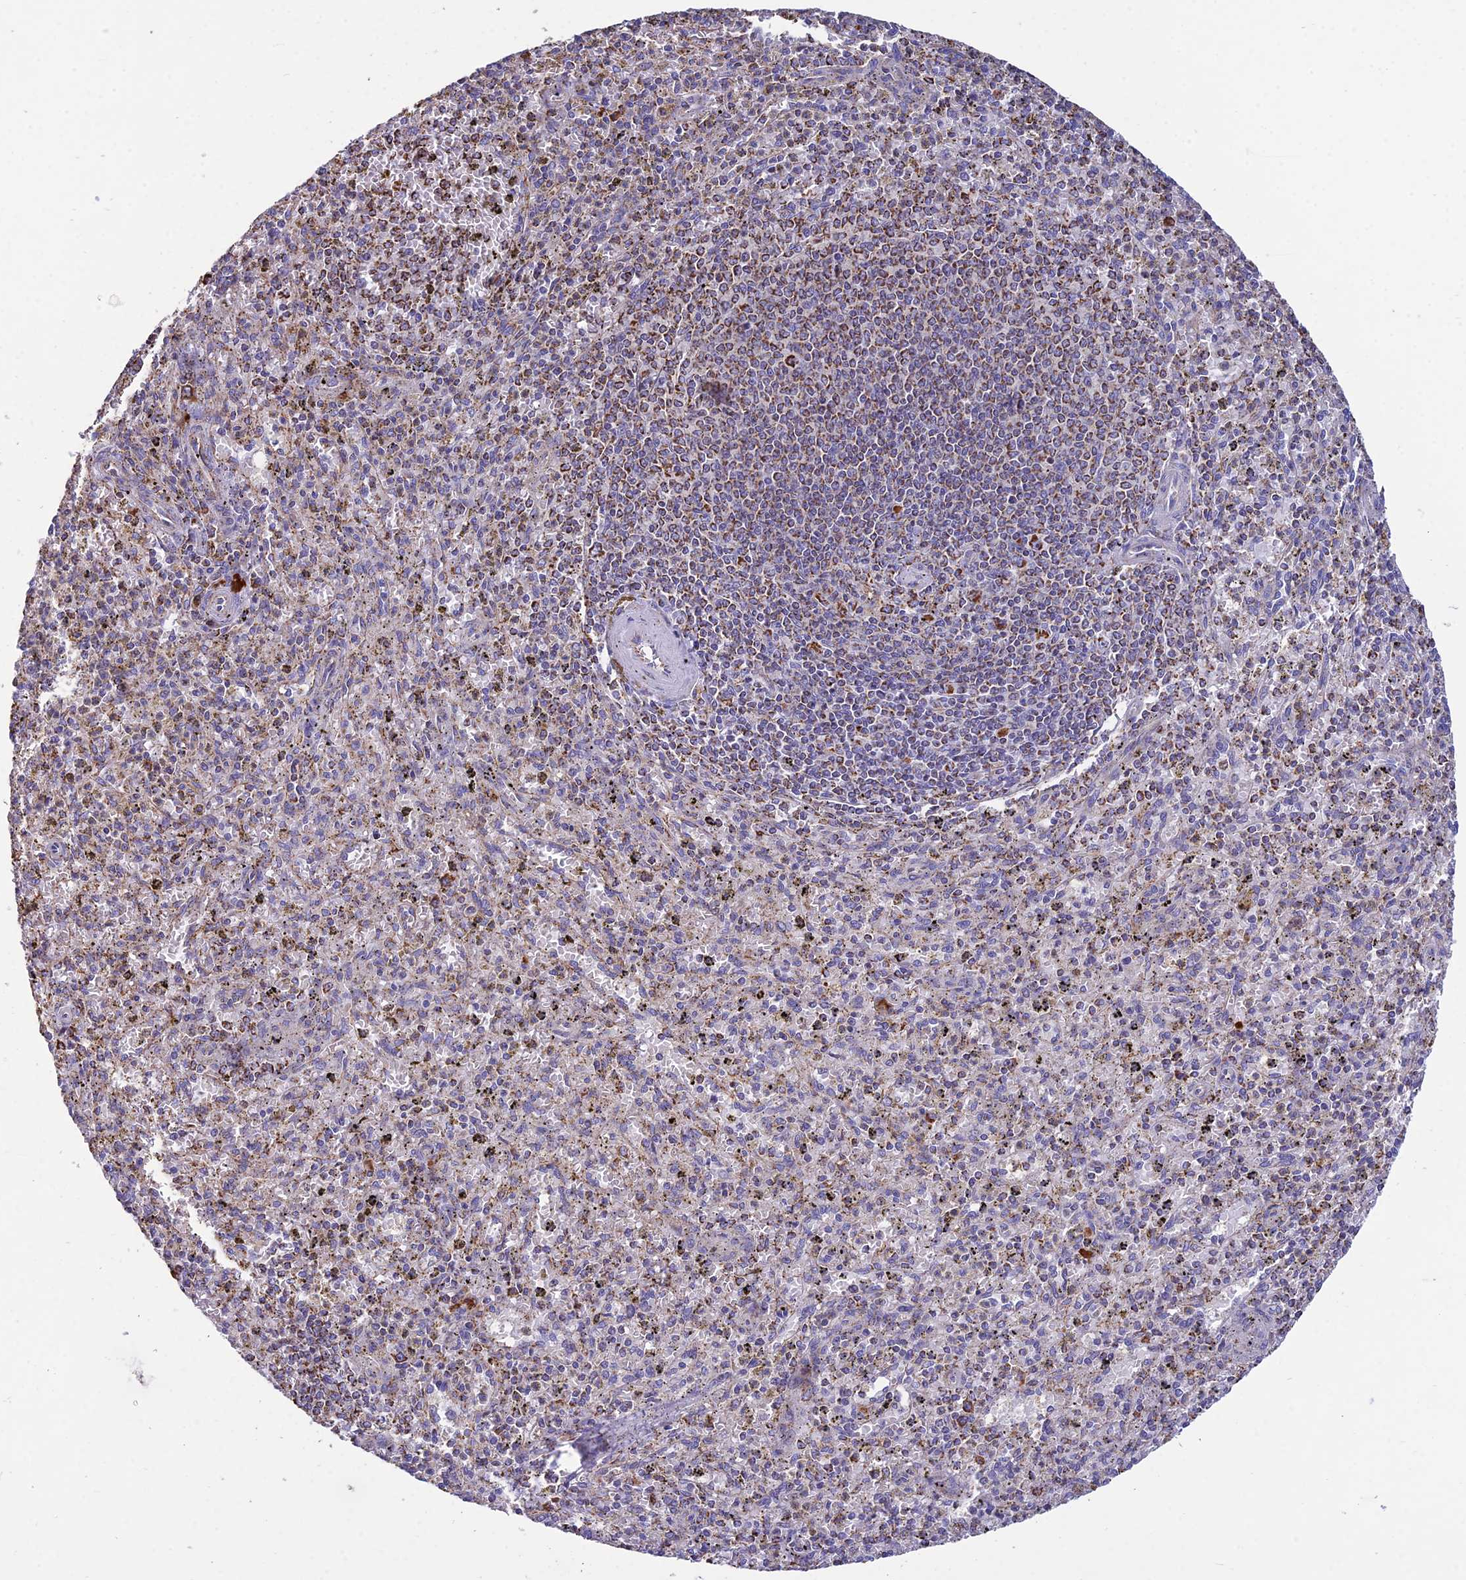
{"staining": {"intensity": "strong", "quantity": "<25%", "location": "cytoplasmic/membranous"}, "tissue": "spleen", "cell_type": "Cells in red pulp", "image_type": "normal", "snomed": [{"axis": "morphology", "description": "Normal tissue, NOS"}, {"axis": "topography", "description": "Spleen"}], "caption": "Immunohistochemistry (IHC) image of benign spleen: spleen stained using immunohistochemistry demonstrates medium levels of strong protein expression localized specifically in the cytoplasmic/membranous of cells in red pulp, appearing as a cytoplasmic/membranous brown color.", "gene": "OR2W3", "patient": {"sex": "male", "age": 72}}